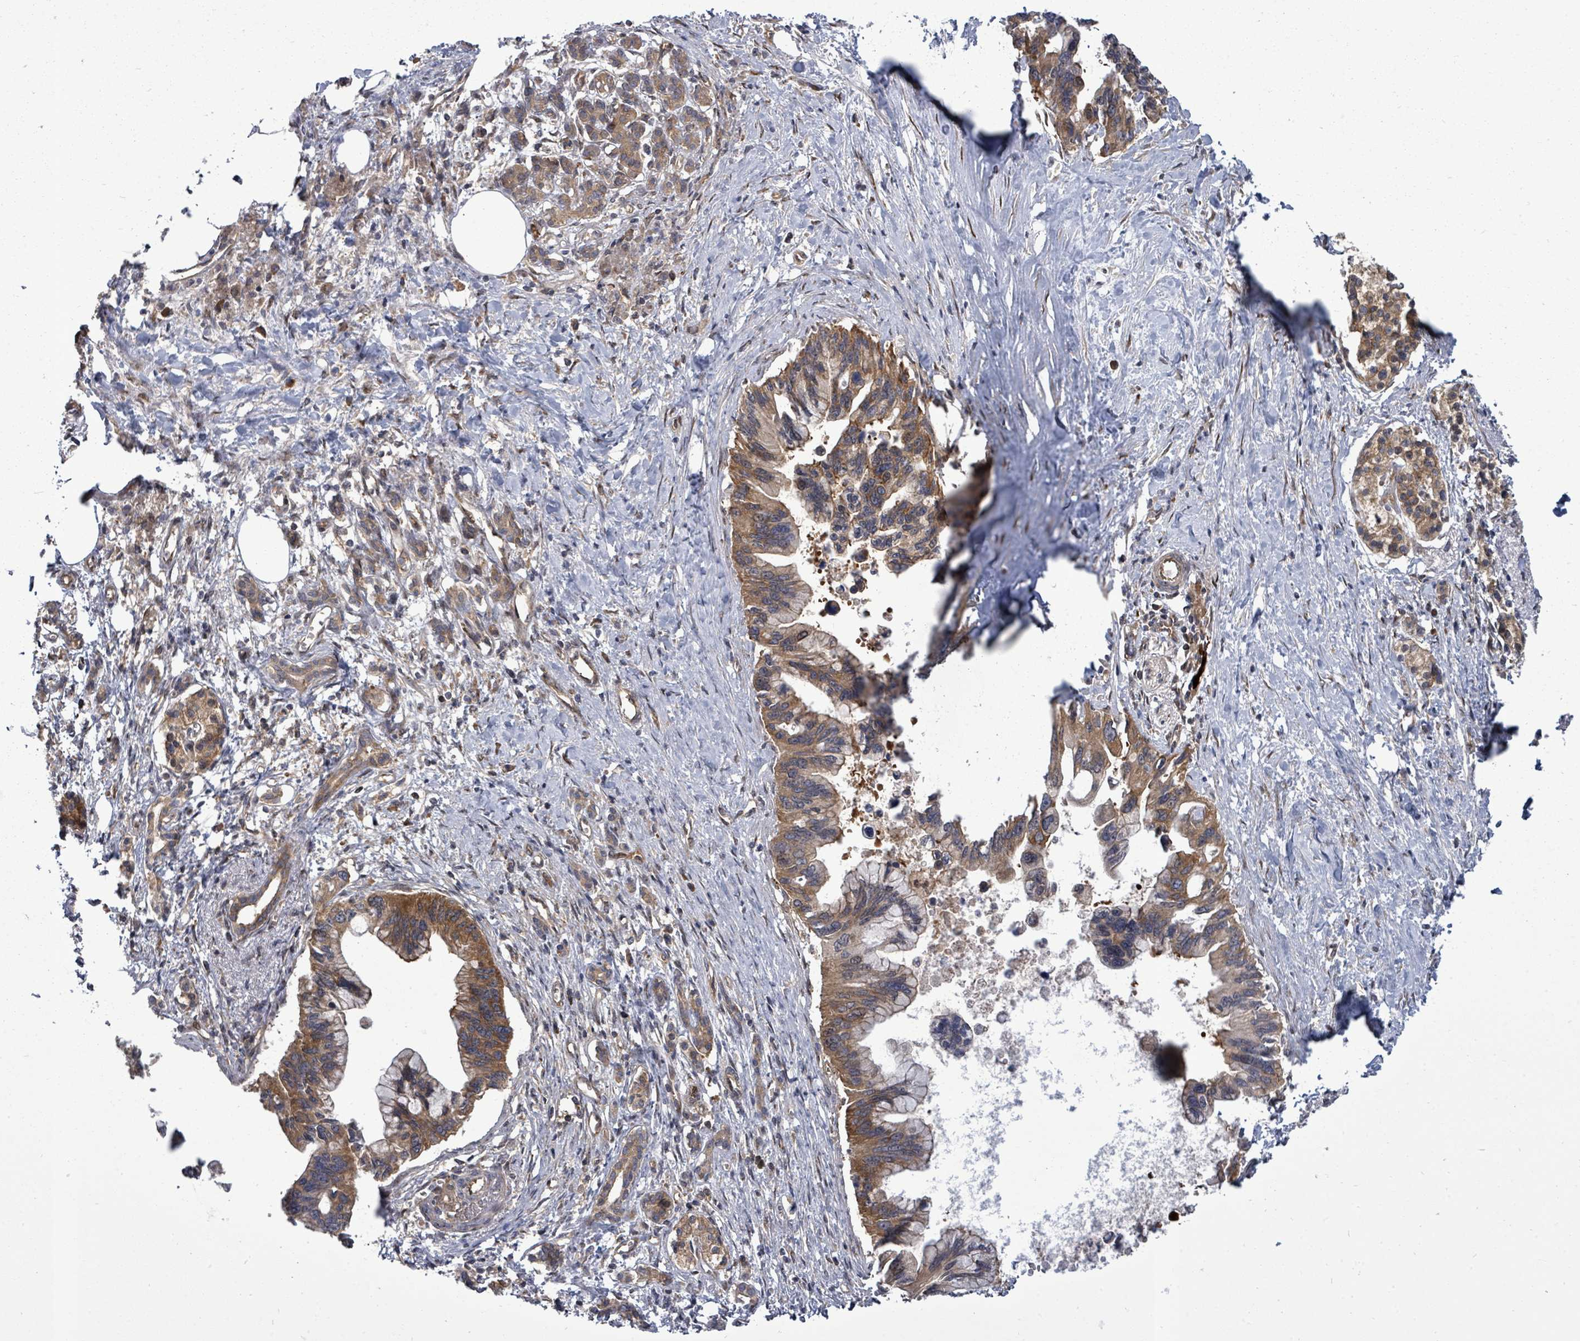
{"staining": {"intensity": "moderate", "quantity": ">75%", "location": "cytoplasmic/membranous"}, "tissue": "pancreatic cancer", "cell_type": "Tumor cells", "image_type": "cancer", "snomed": [{"axis": "morphology", "description": "Adenocarcinoma, NOS"}, {"axis": "topography", "description": "Pancreas"}], "caption": "Human pancreatic cancer (adenocarcinoma) stained with a brown dye exhibits moderate cytoplasmic/membranous positive expression in approximately >75% of tumor cells.", "gene": "EIF3C", "patient": {"sex": "female", "age": 83}}